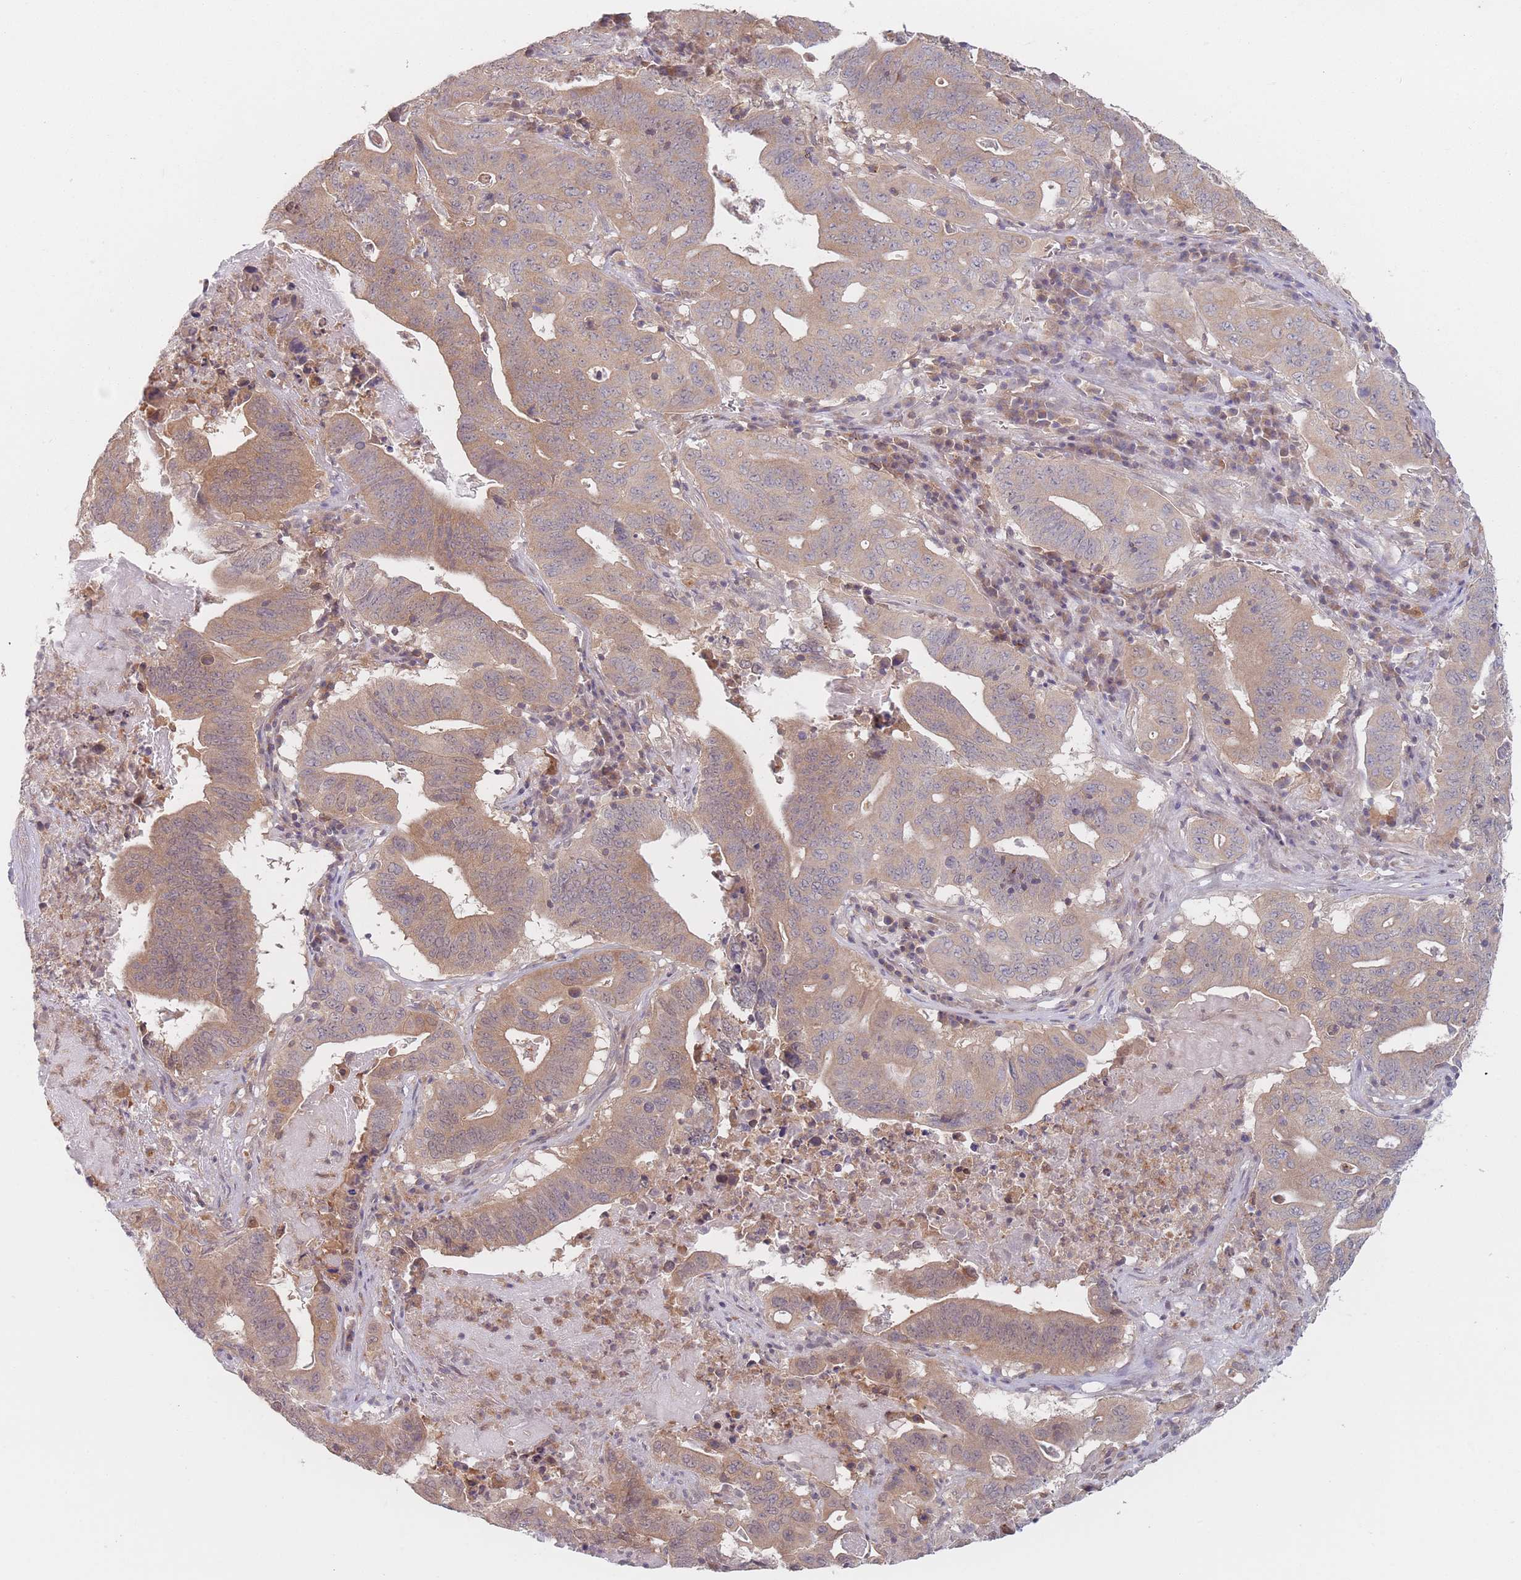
{"staining": {"intensity": "moderate", "quantity": ">75%", "location": "cytoplasmic/membranous"}, "tissue": "lung cancer", "cell_type": "Tumor cells", "image_type": "cancer", "snomed": [{"axis": "morphology", "description": "Adenocarcinoma, NOS"}, {"axis": "topography", "description": "Lung"}], "caption": "Immunohistochemical staining of human lung adenocarcinoma displays moderate cytoplasmic/membranous protein positivity in about >75% of tumor cells.", "gene": "PPM1A", "patient": {"sex": "female", "age": 60}}